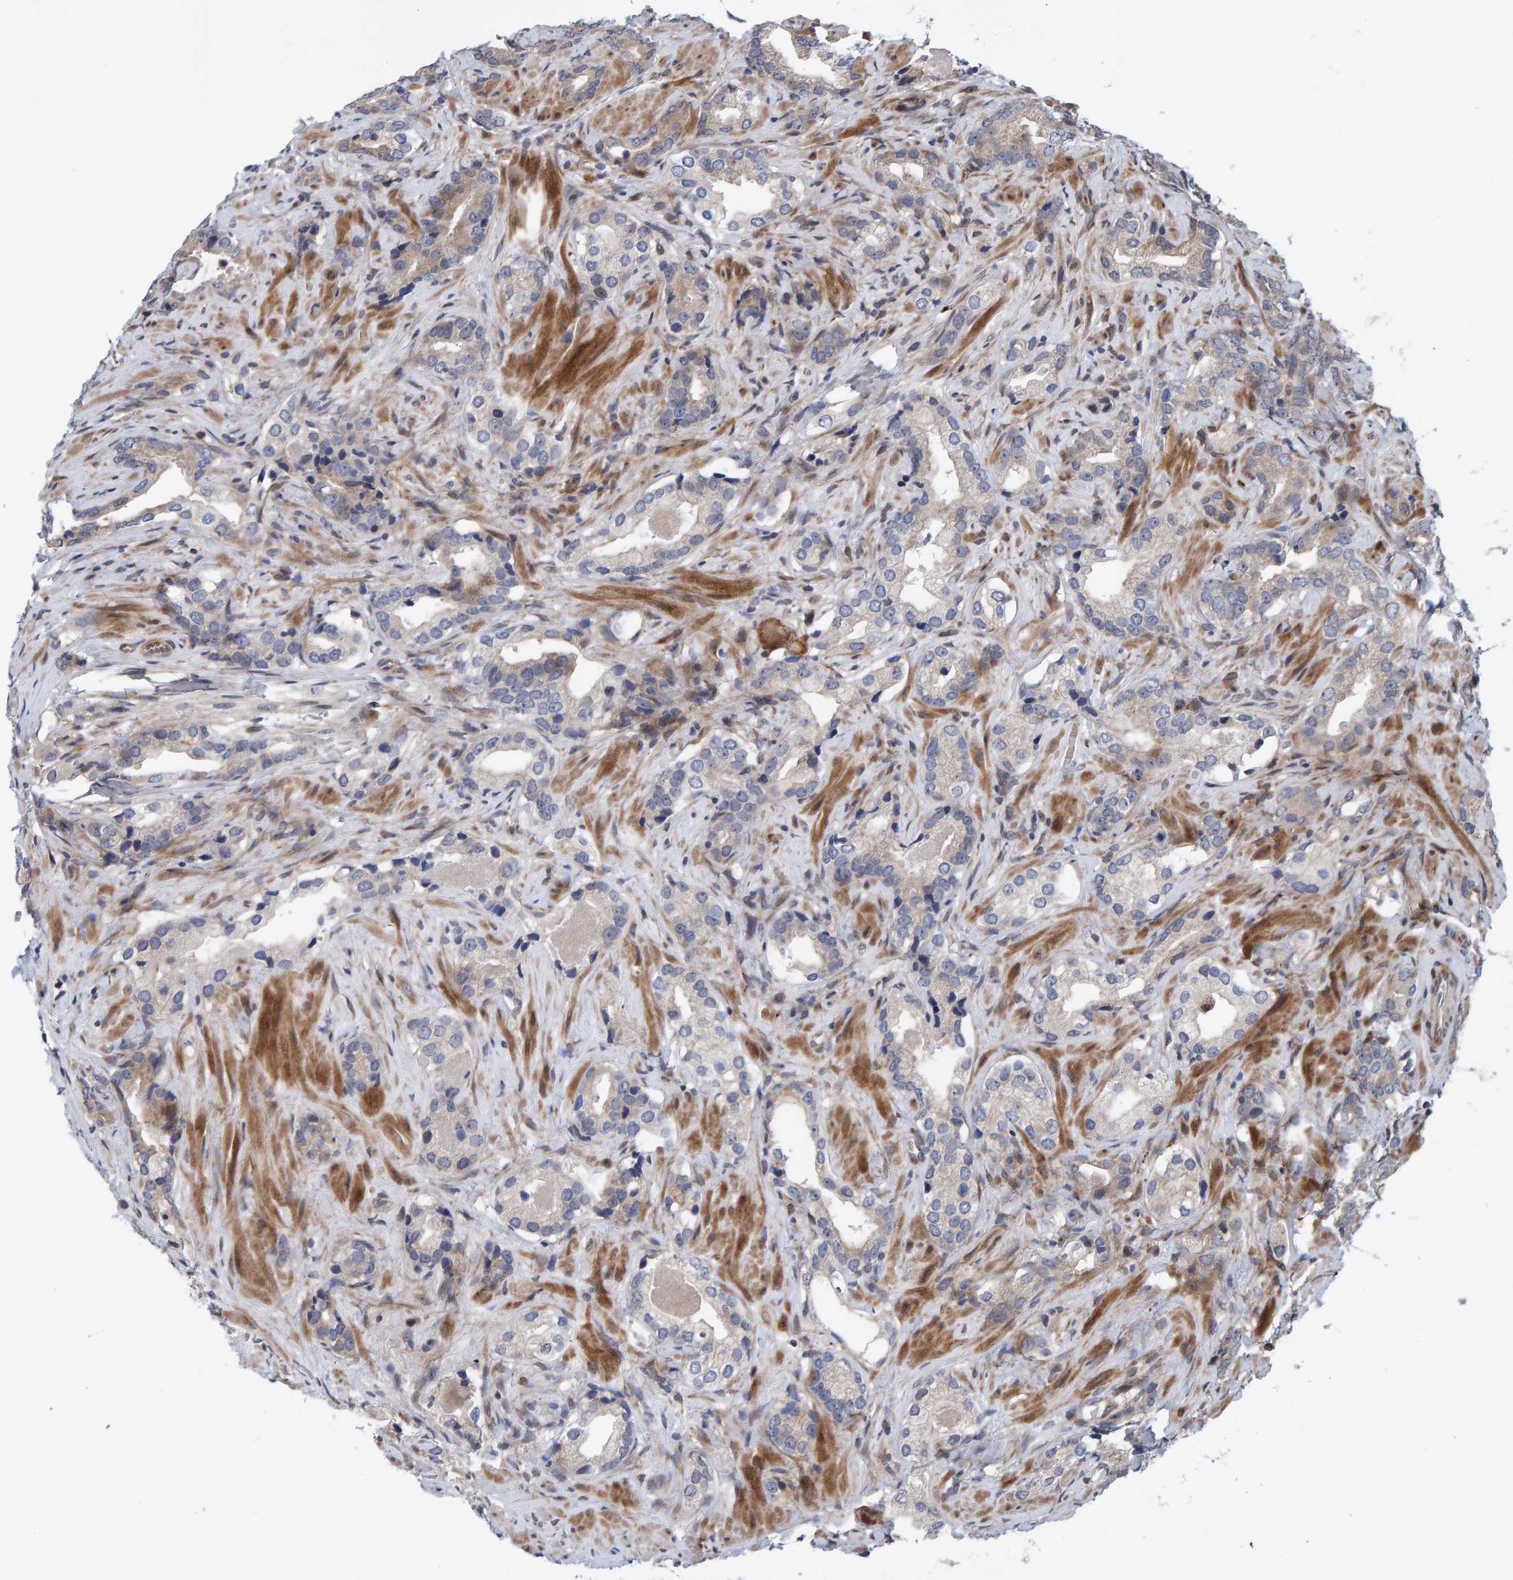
{"staining": {"intensity": "weak", "quantity": "25%-75%", "location": "cytoplasmic/membranous"}, "tissue": "prostate cancer", "cell_type": "Tumor cells", "image_type": "cancer", "snomed": [{"axis": "morphology", "description": "Adenocarcinoma, High grade"}, {"axis": "topography", "description": "Prostate"}], "caption": "IHC of prostate high-grade adenocarcinoma demonstrates low levels of weak cytoplasmic/membranous staining in approximately 25%-75% of tumor cells.", "gene": "MFSD6L", "patient": {"sex": "male", "age": 63}}